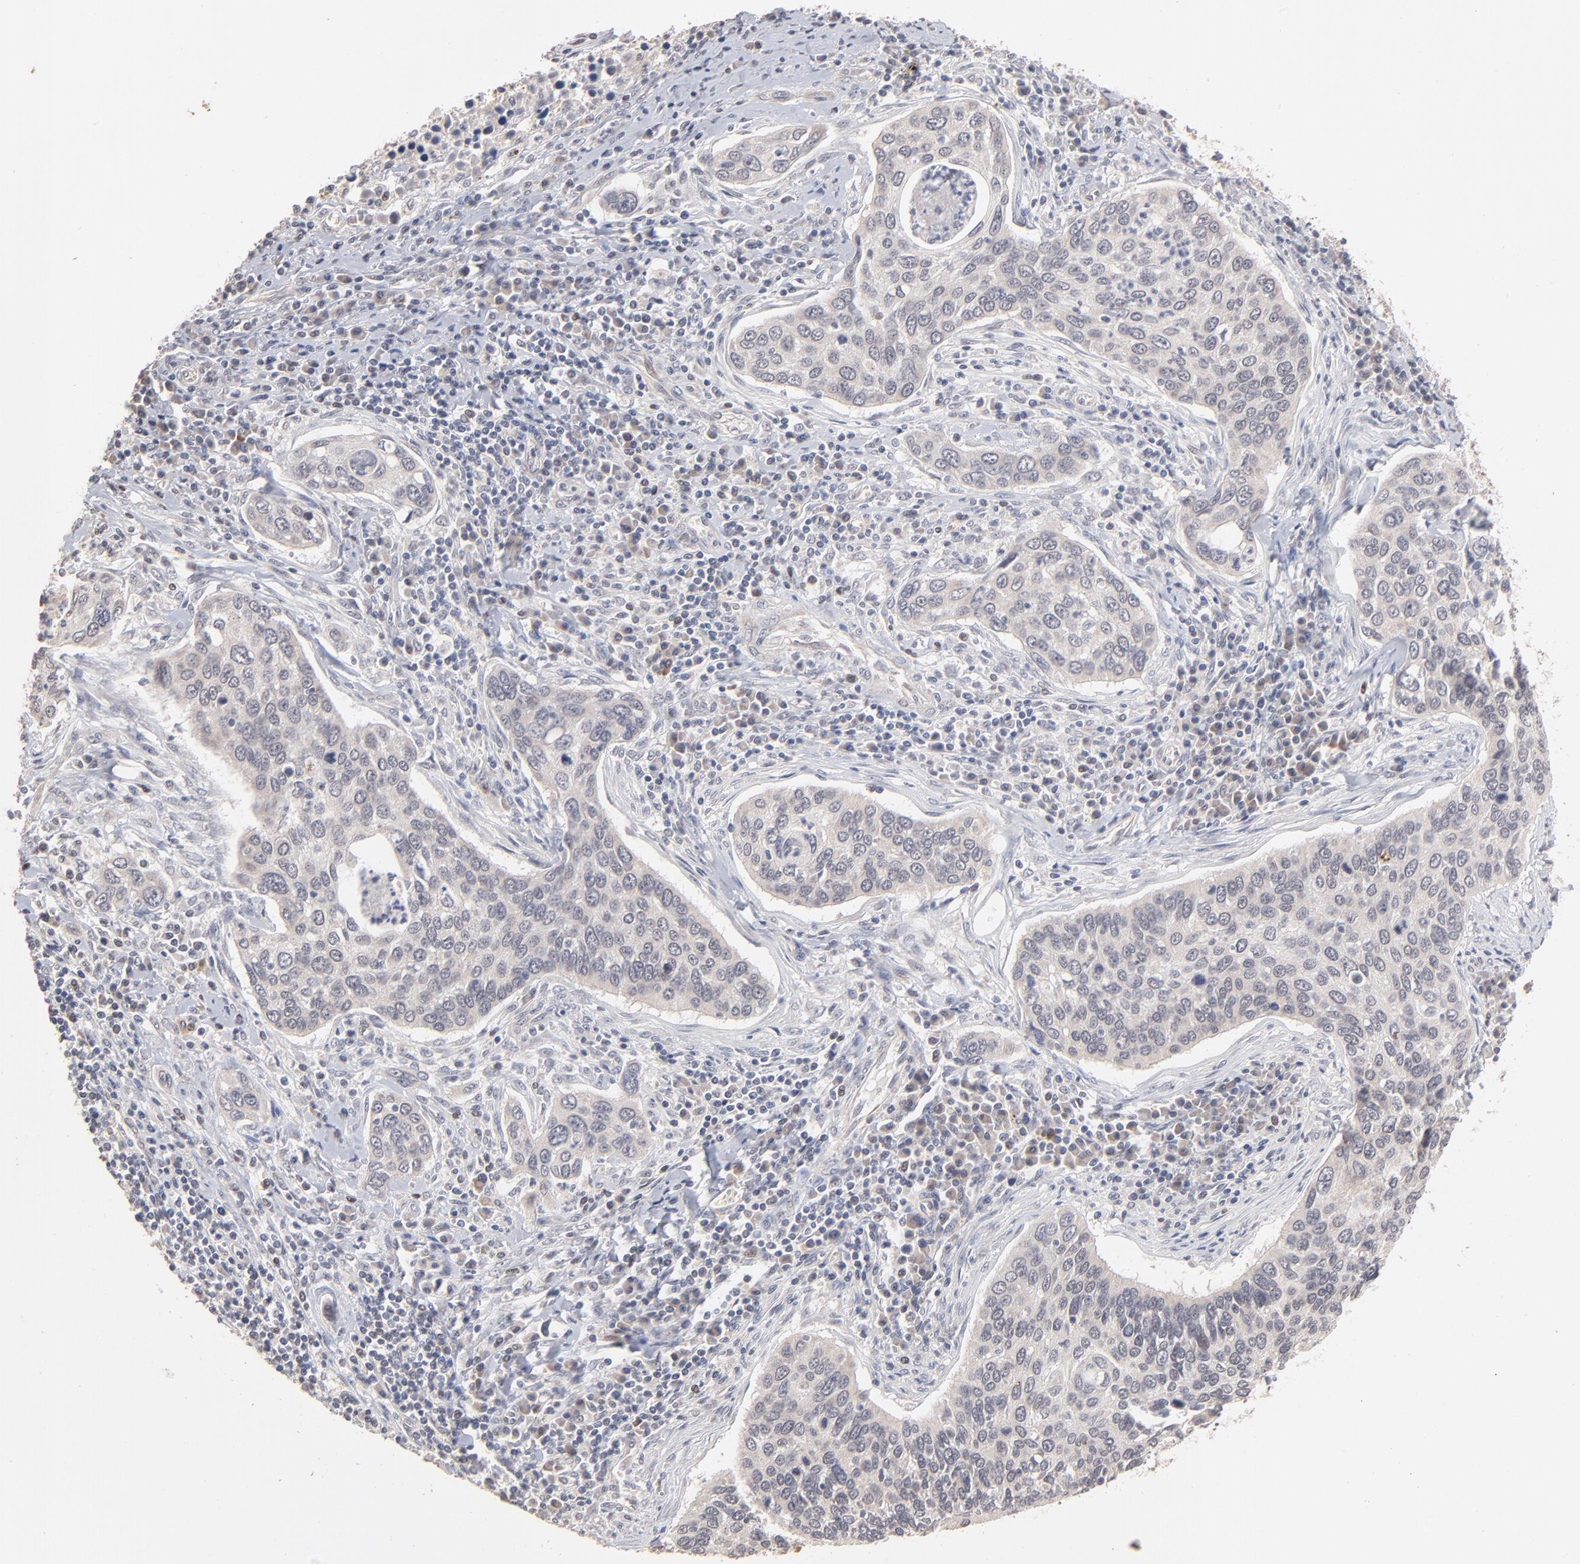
{"staining": {"intensity": "negative", "quantity": "none", "location": "none"}, "tissue": "cervical cancer", "cell_type": "Tumor cells", "image_type": "cancer", "snomed": [{"axis": "morphology", "description": "Squamous cell carcinoma, NOS"}, {"axis": "topography", "description": "Cervix"}], "caption": "A high-resolution image shows IHC staining of cervical cancer, which reveals no significant expression in tumor cells.", "gene": "MSL2", "patient": {"sex": "female", "age": 53}}